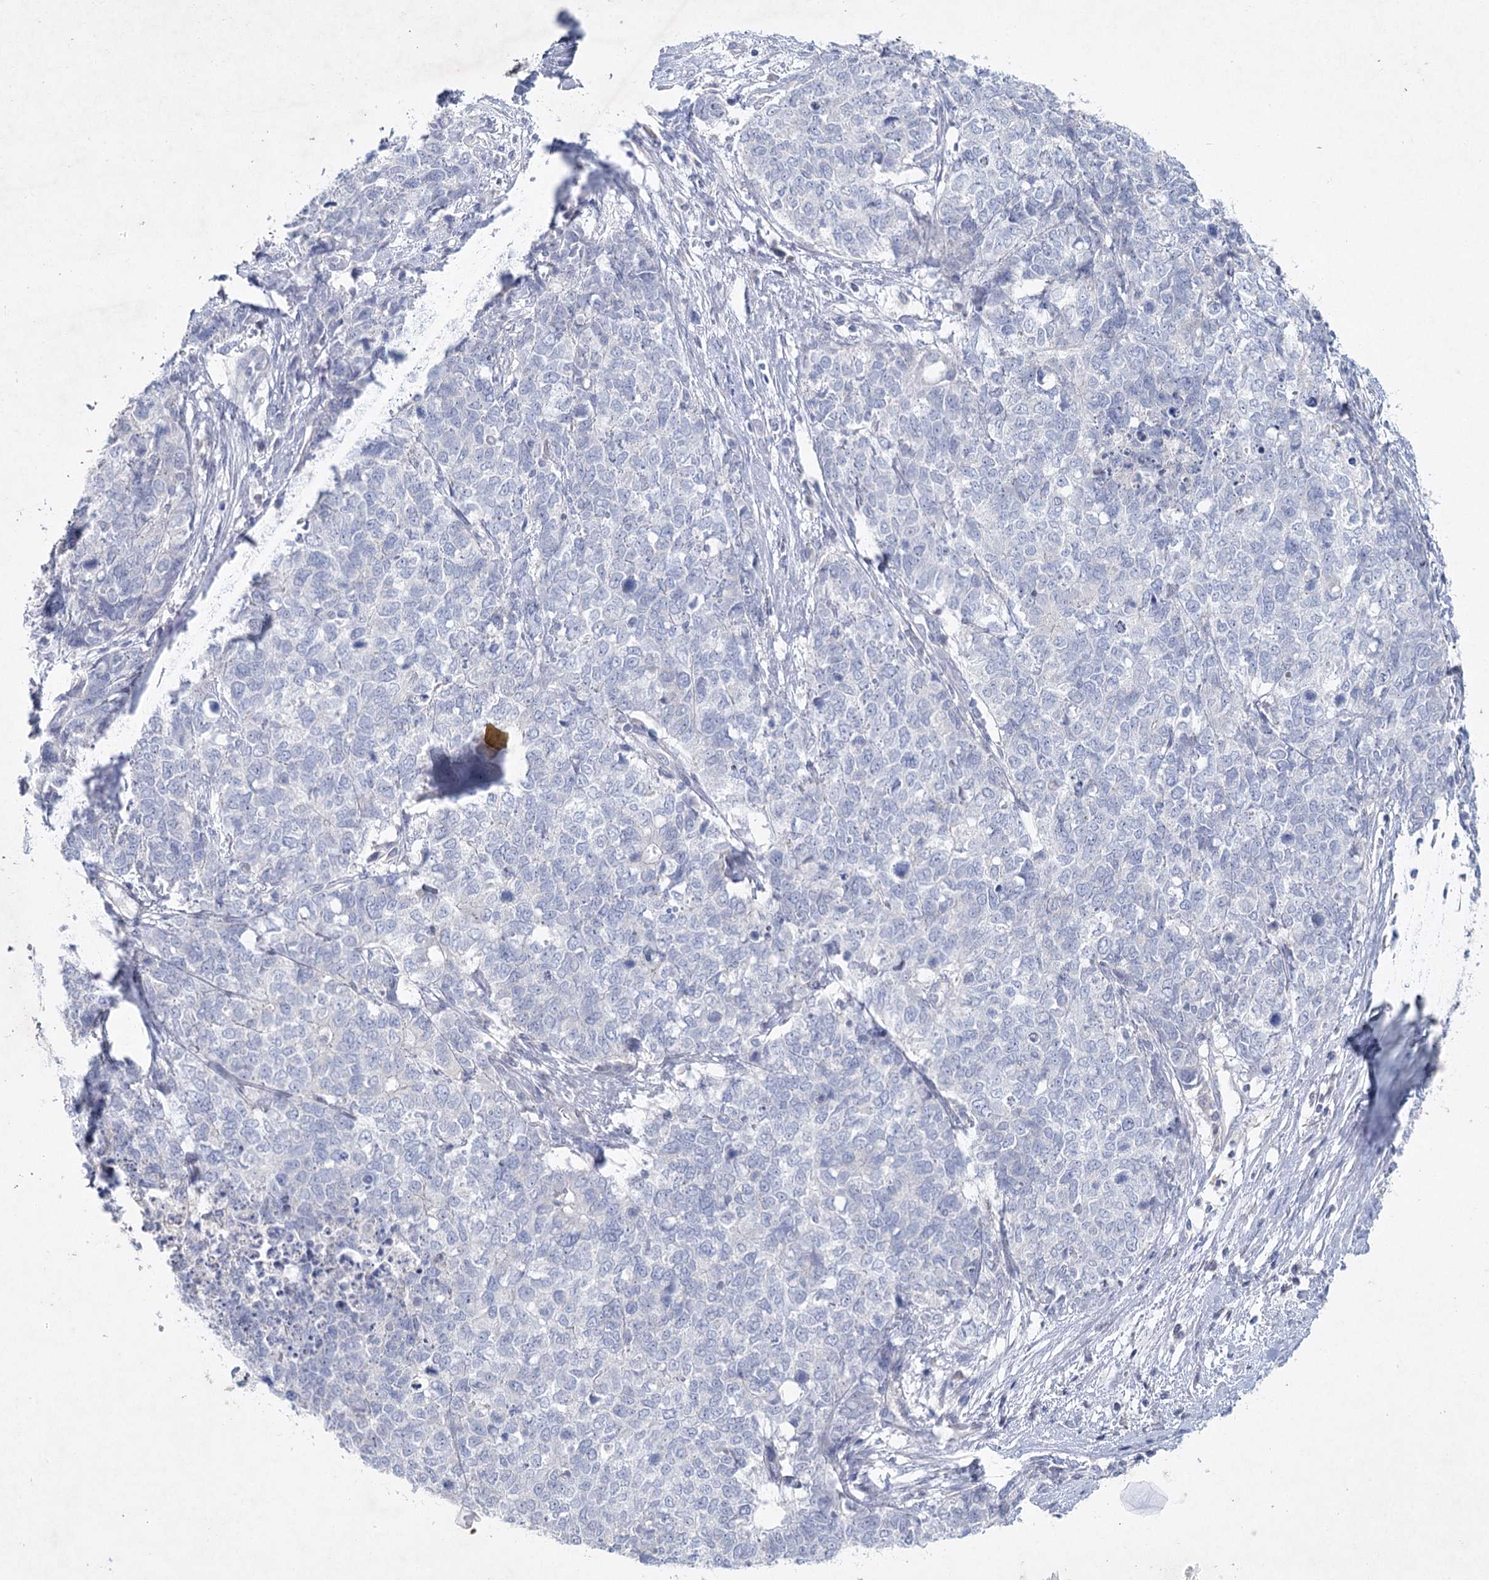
{"staining": {"intensity": "negative", "quantity": "none", "location": "none"}, "tissue": "cervical cancer", "cell_type": "Tumor cells", "image_type": "cancer", "snomed": [{"axis": "morphology", "description": "Squamous cell carcinoma, NOS"}, {"axis": "topography", "description": "Cervix"}], "caption": "Immunohistochemistry (IHC) histopathology image of neoplastic tissue: cervical cancer stained with DAB exhibits no significant protein expression in tumor cells.", "gene": "MAP3K13", "patient": {"sex": "female", "age": 63}}